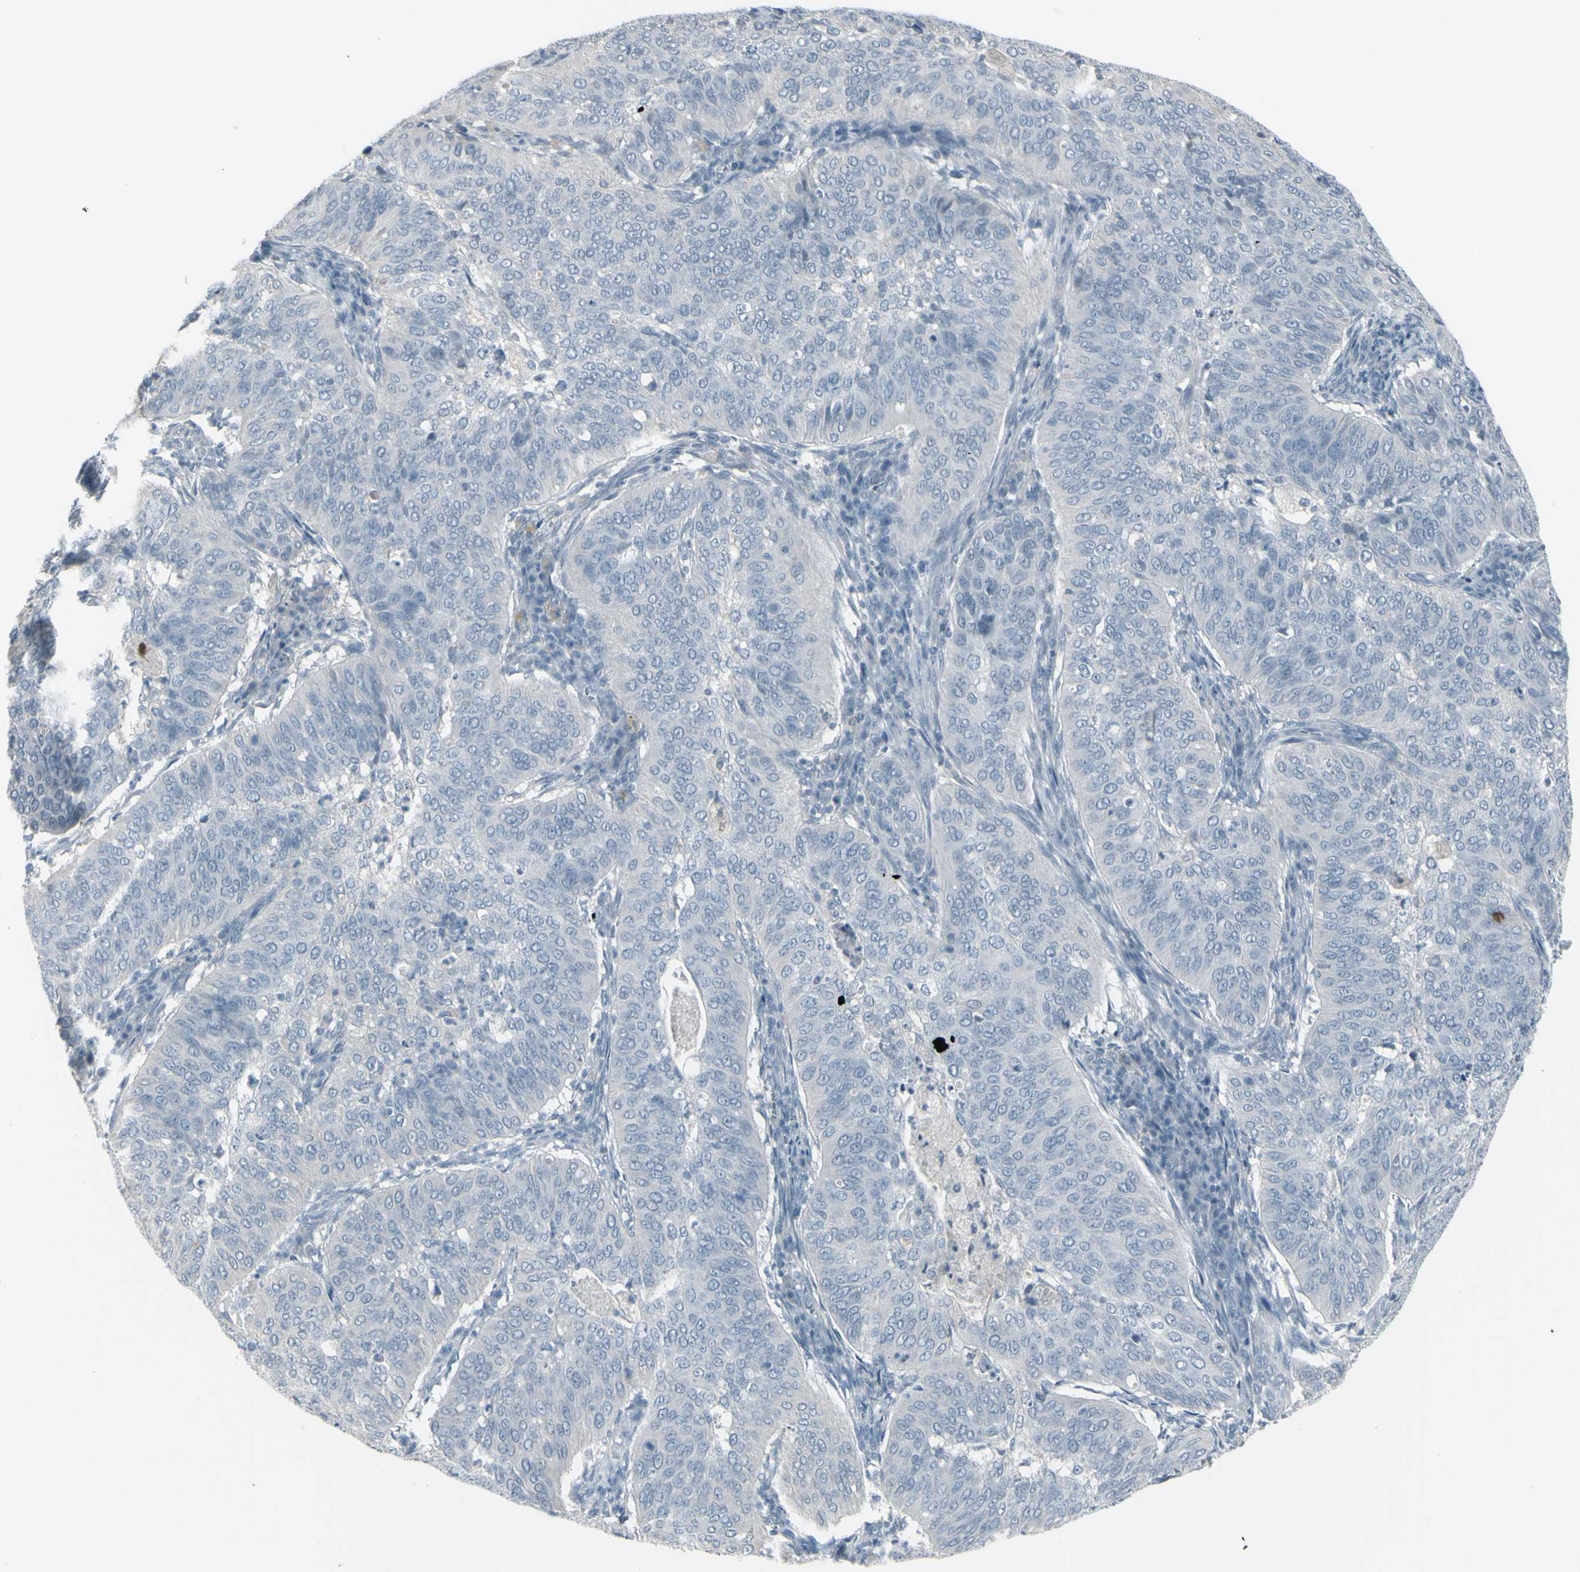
{"staining": {"intensity": "negative", "quantity": "none", "location": "none"}, "tissue": "cervical cancer", "cell_type": "Tumor cells", "image_type": "cancer", "snomed": [{"axis": "morphology", "description": "Normal tissue, NOS"}, {"axis": "morphology", "description": "Squamous cell carcinoma, NOS"}, {"axis": "topography", "description": "Cervix"}], "caption": "A photomicrograph of squamous cell carcinoma (cervical) stained for a protein displays no brown staining in tumor cells.", "gene": "RAB3A", "patient": {"sex": "female", "age": 39}}